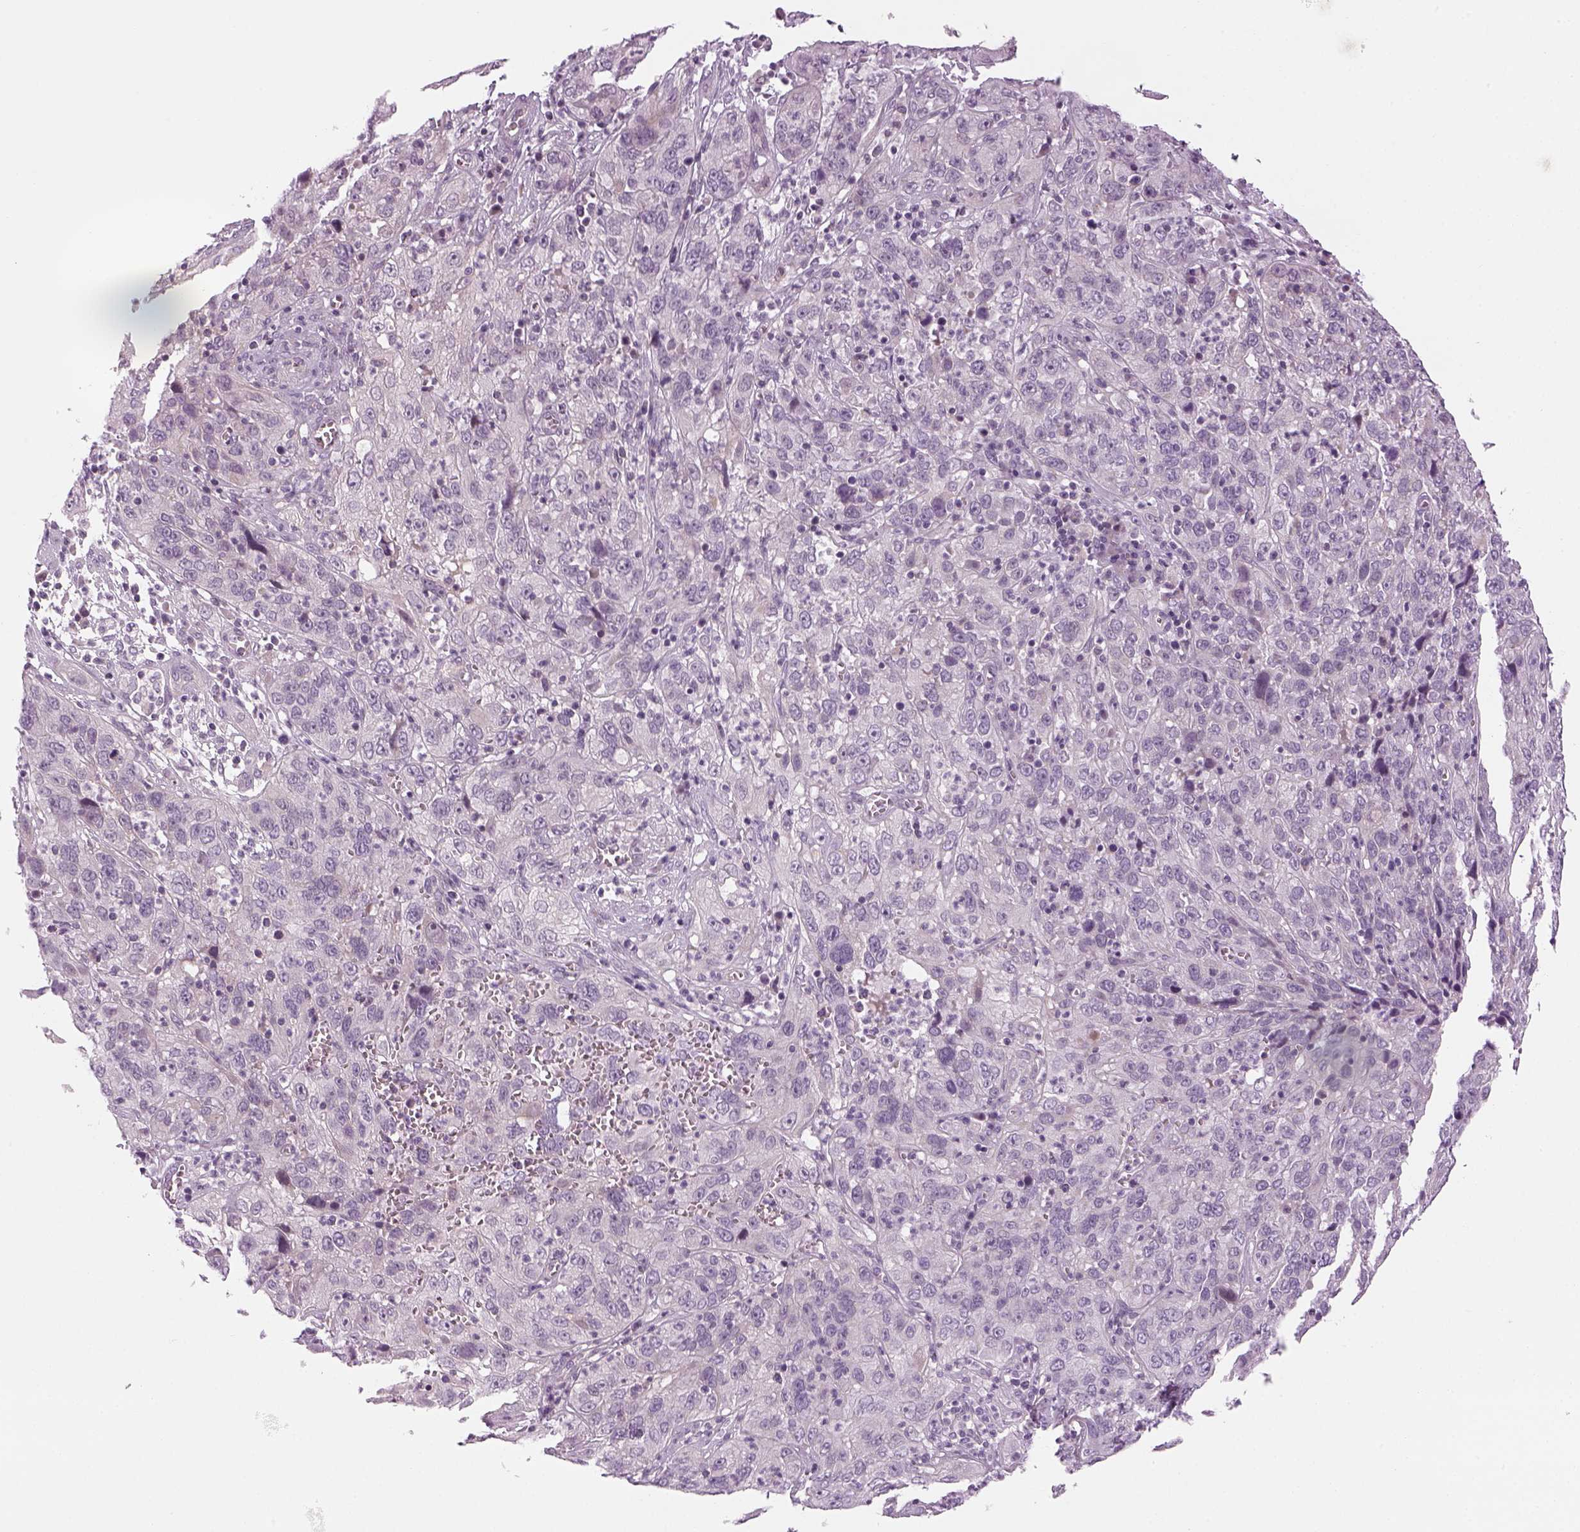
{"staining": {"intensity": "negative", "quantity": "none", "location": "none"}, "tissue": "cervical cancer", "cell_type": "Tumor cells", "image_type": "cancer", "snomed": [{"axis": "morphology", "description": "Squamous cell carcinoma, NOS"}, {"axis": "topography", "description": "Cervix"}], "caption": "The micrograph shows no significant expression in tumor cells of squamous cell carcinoma (cervical).", "gene": "LRRIQ3", "patient": {"sex": "female", "age": 32}}